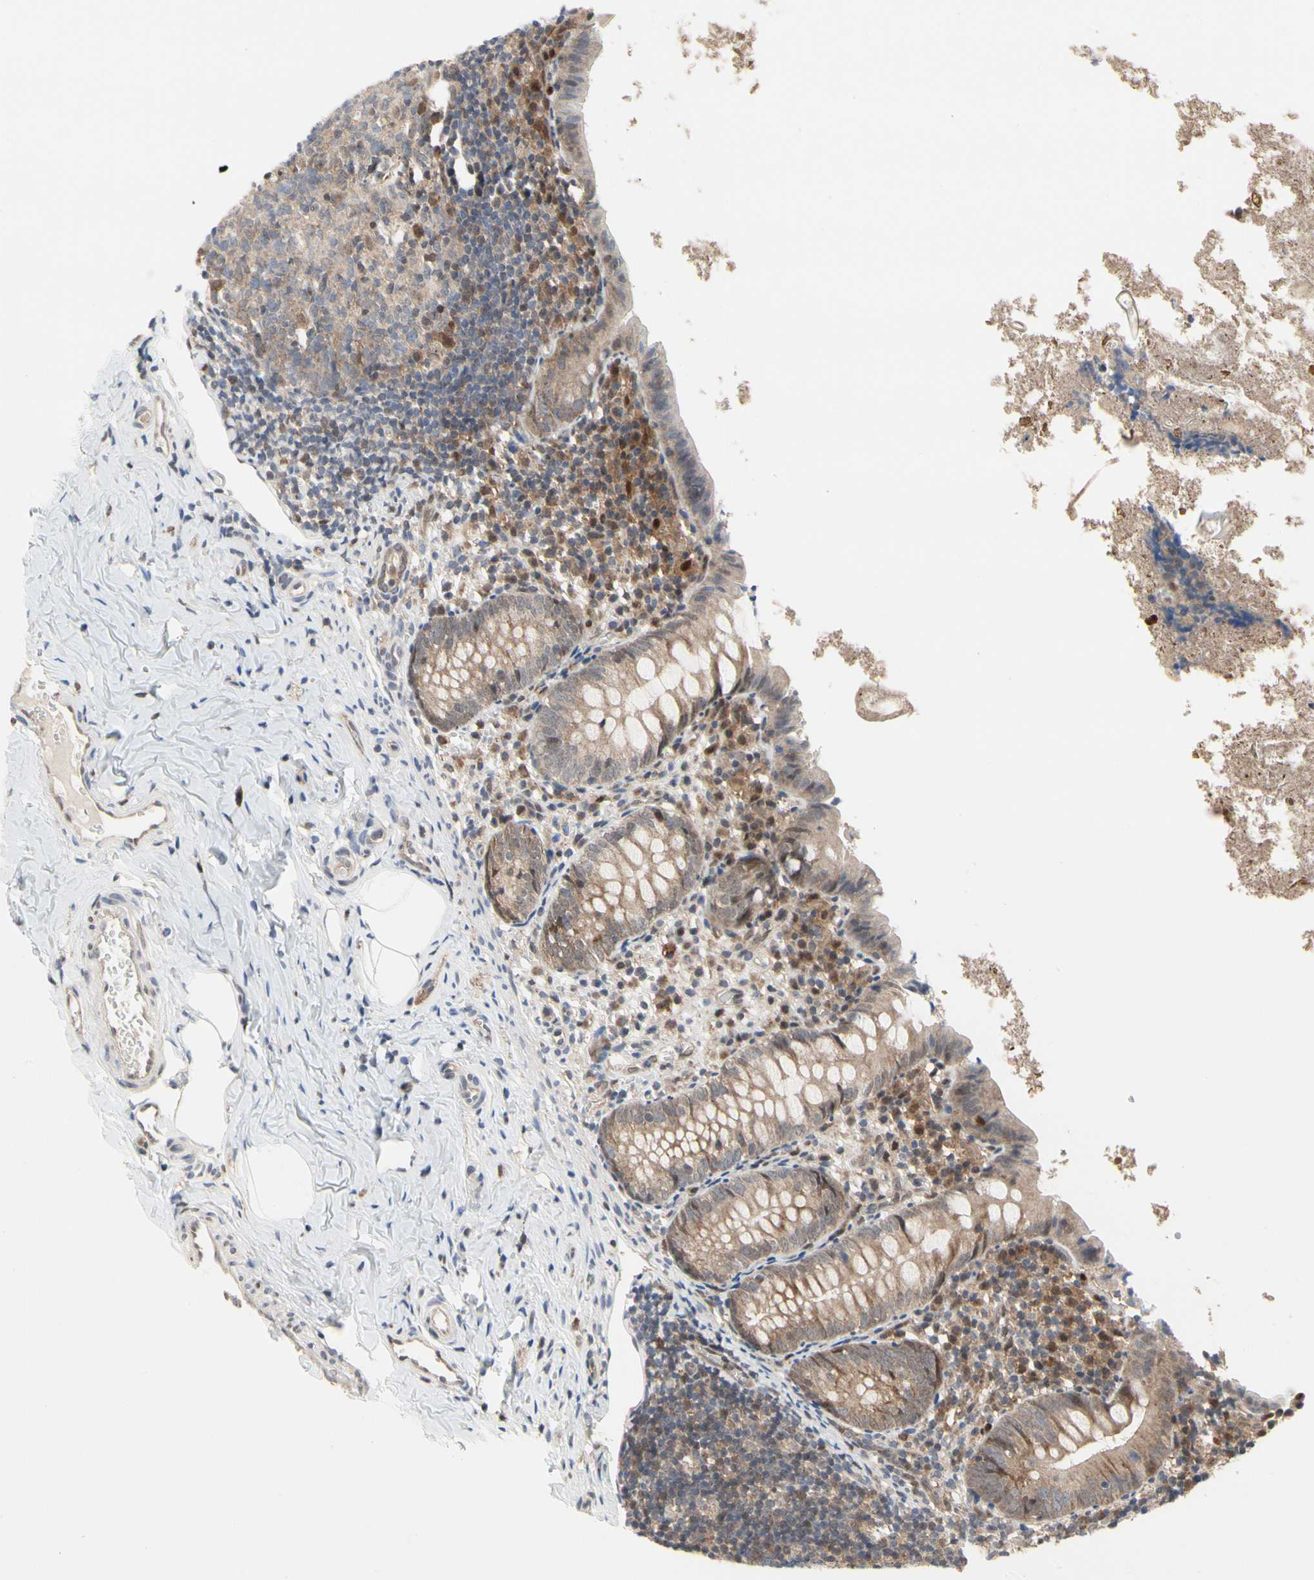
{"staining": {"intensity": "moderate", "quantity": ">75%", "location": "cytoplasmic/membranous"}, "tissue": "appendix", "cell_type": "Glandular cells", "image_type": "normal", "snomed": [{"axis": "morphology", "description": "Normal tissue, NOS"}, {"axis": "topography", "description": "Appendix"}], "caption": "IHC staining of benign appendix, which displays medium levels of moderate cytoplasmic/membranous staining in about >75% of glandular cells indicating moderate cytoplasmic/membranous protein positivity. The staining was performed using DAB (3,3'-diaminobenzidine) (brown) for protein detection and nuclei were counterstained in hematoxylin (blue).", "gene": "CDK5", "patient": {"sex": "female", "age": 10}}